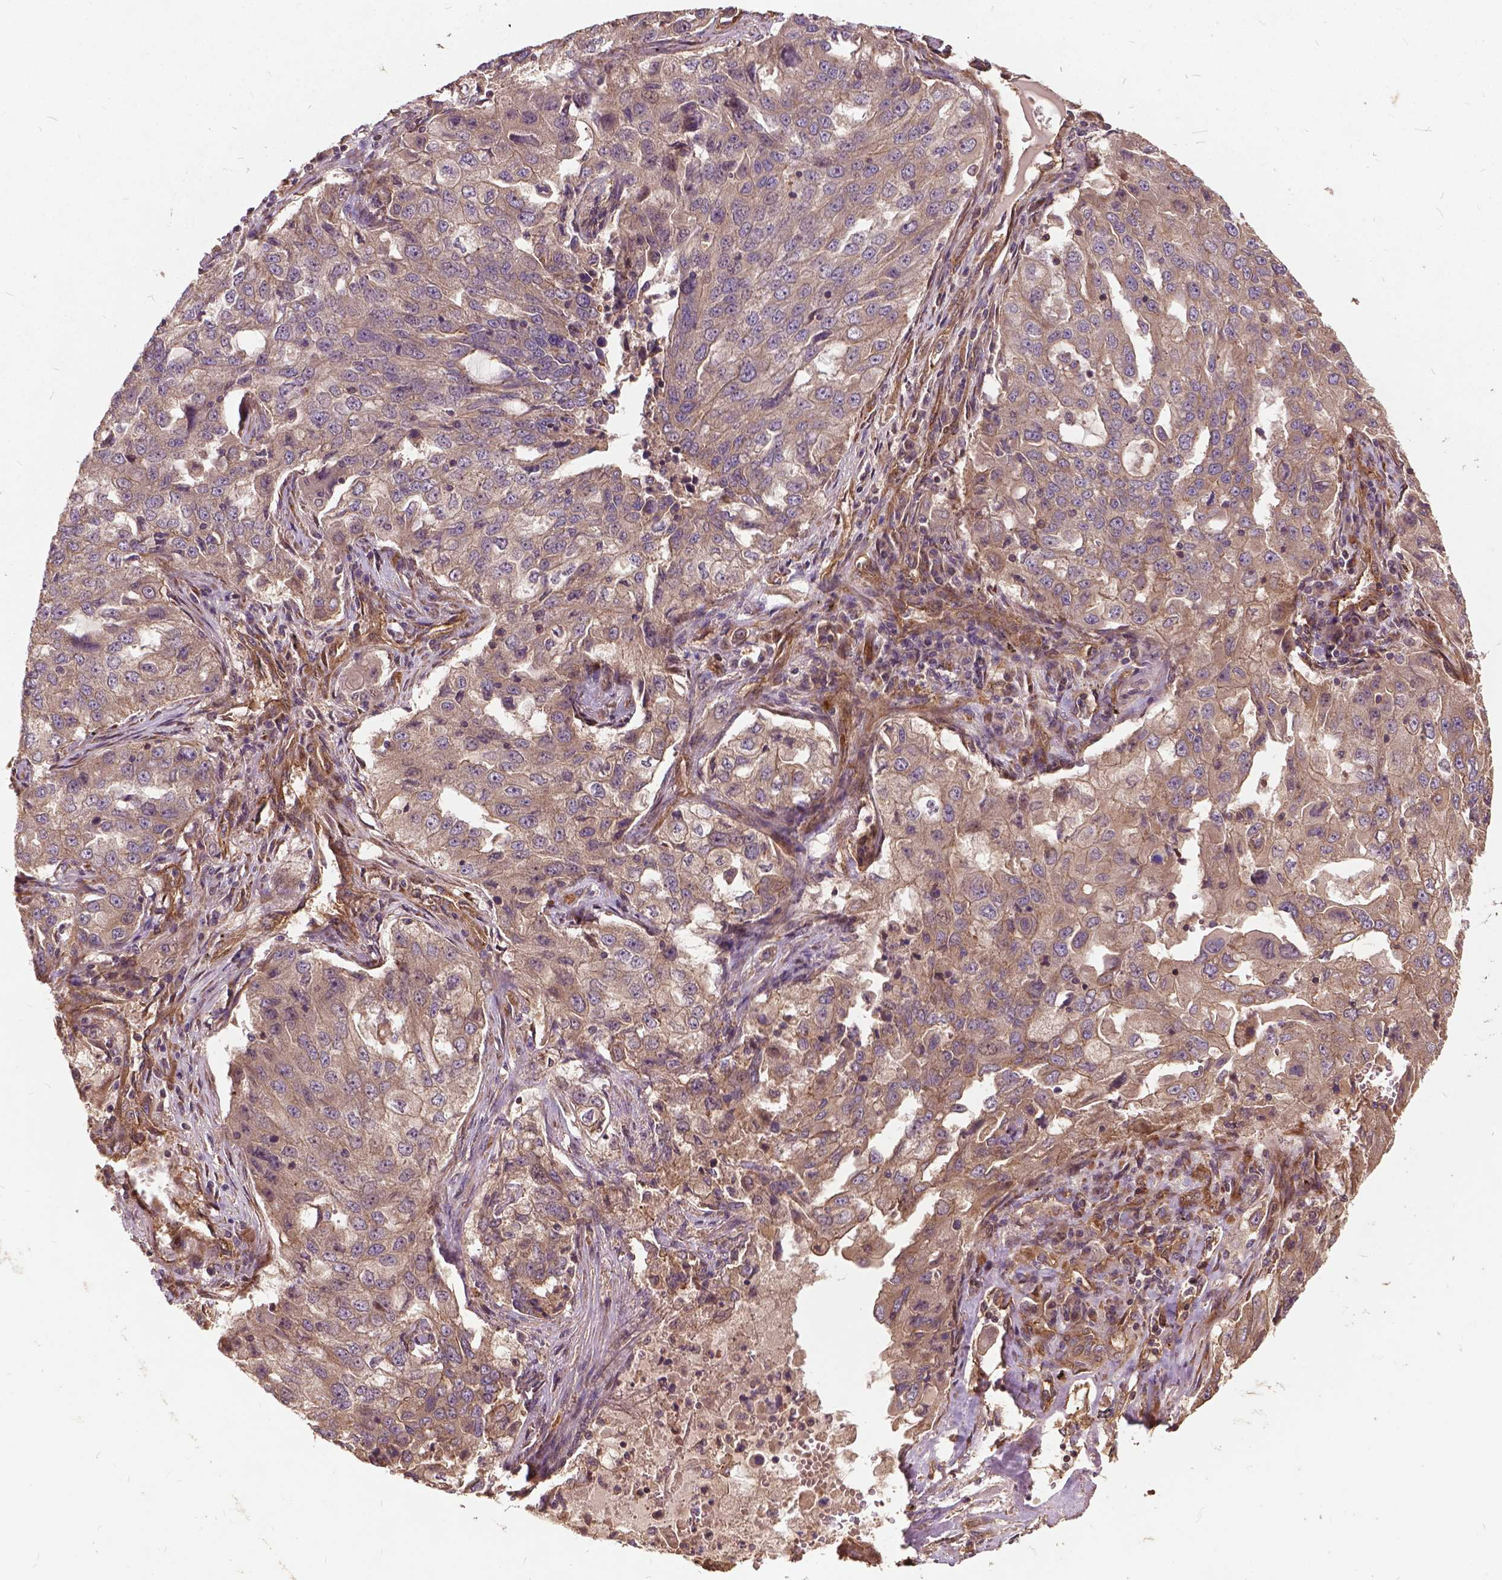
{"staining": {"intensity": "weak", "quantity": ">75%", "location": "cytoplasmic/membranous"}, "tissue": "lung cancer", "cell_type": "Tumor cells", "image_type": "cancer", "snomed": [{"axis": "morphology", "description": "Adenocarcinoma, NOS"}, {"axis": "topography", "description": "Lung"}], "caption": "Immunohistochemistry (IHC) (DAB (3,3'-diaminobenzidine)) staining of human lung cancer demonstrates weak cytoplasmic/membranous protein expression in approximately >75% of tumor cells.", "gene": "UBXN2A", "patient": {"sex": "female", "age": 61}}